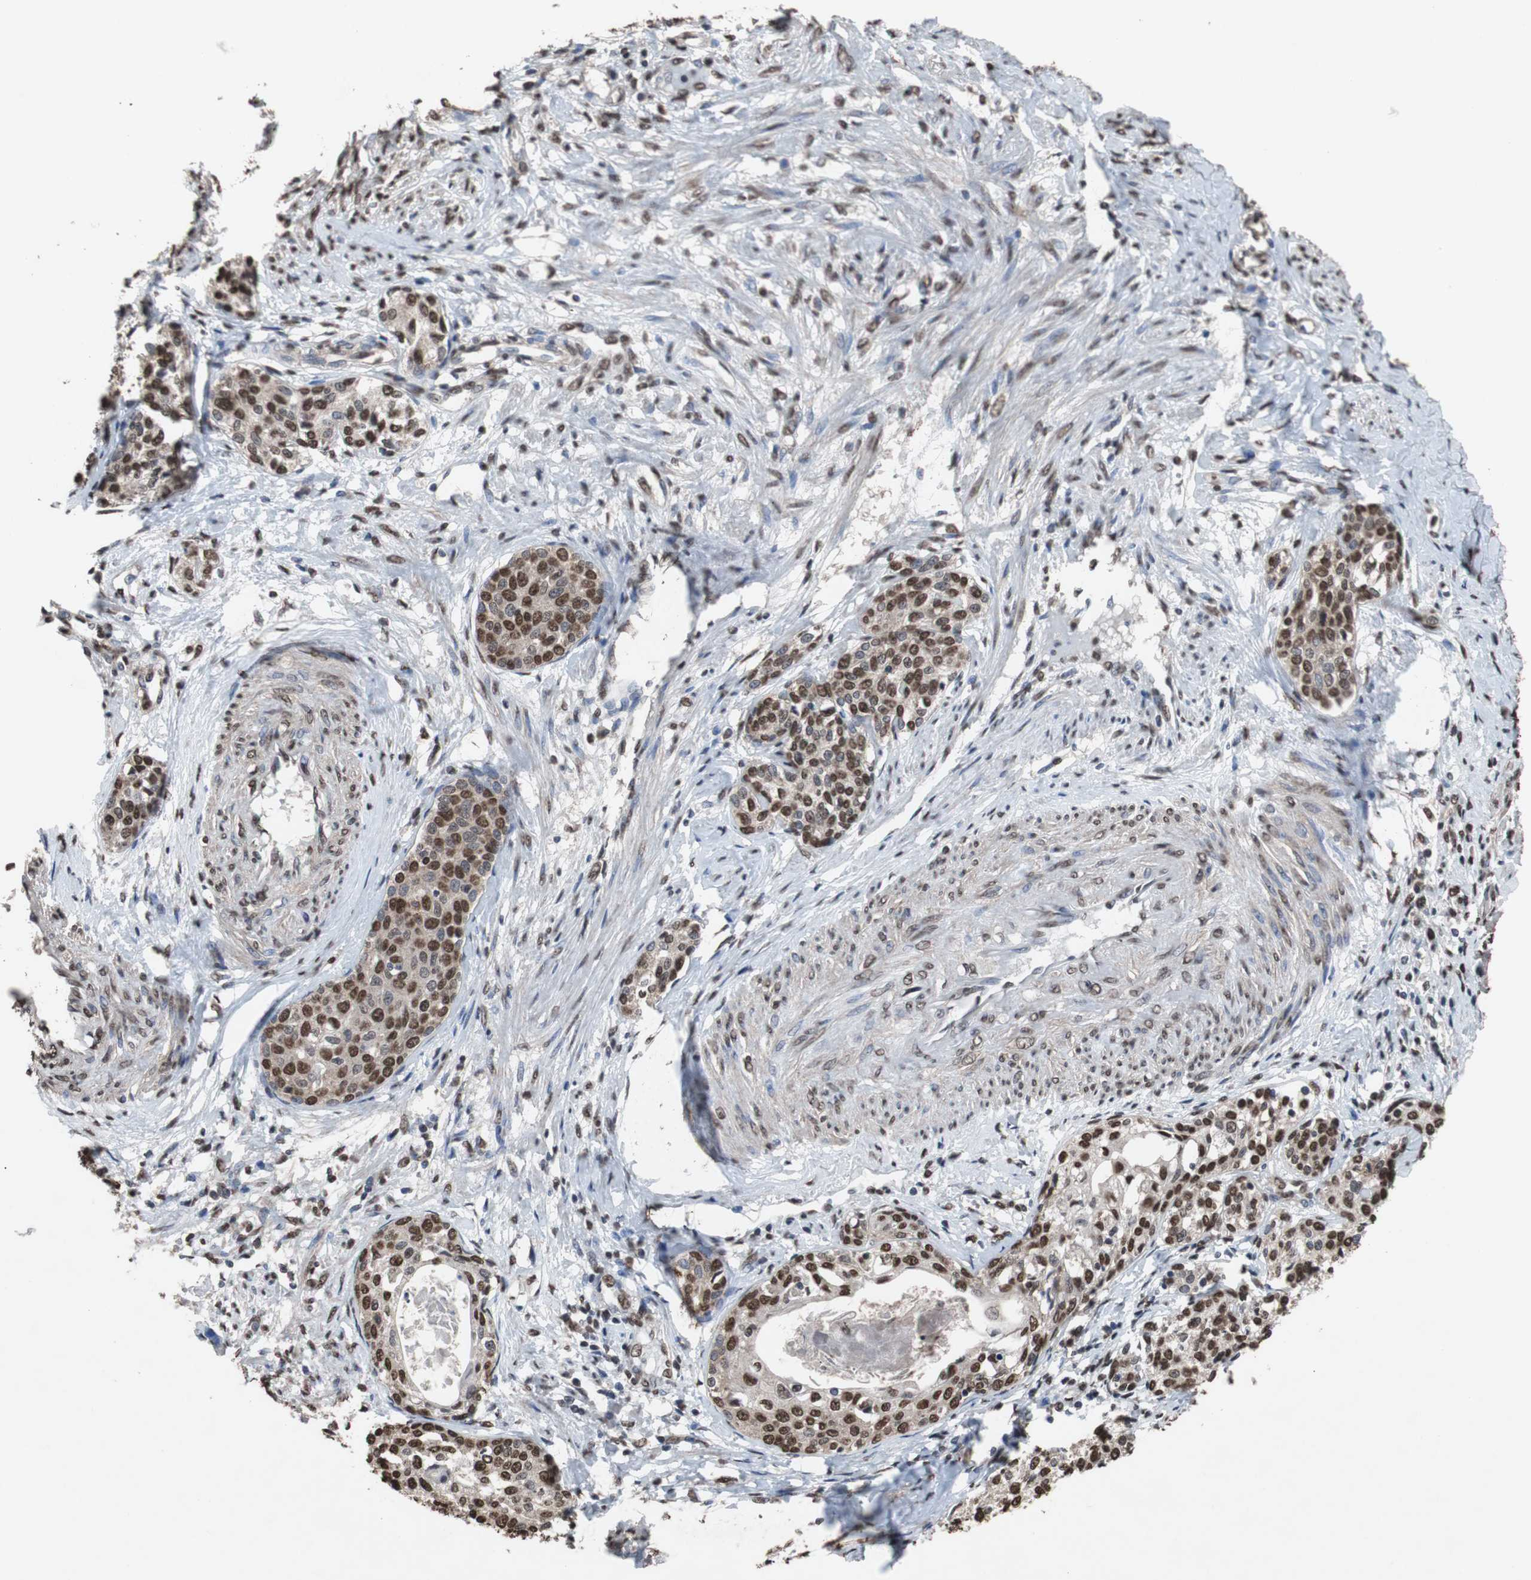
{"staining": {"intensity": "strong", "quantity": ">75%", "location": "nuclear"}, "tissue": "cervical cancer", "cell_type": "Tumor cells", "image_type": "cancer", "snomed": [{"axis": "morphology", "description": "Squamous cell carcinoma, NOS"}, {"axis": "morphology", "description": "Adenocarcinoma, NOS"}, {"axis": "topography", "description": "Cervix"}], "caption": "Protein positivity by immunohistochemistry (IHC) reveals strong nuclear staining in about >75% of tumor cells in cervical cancer. Ihc stains the protein in brown and the nuclei are stained blue.", "gene": "MED27", "patient": {"sex": "female", "age": 52}}